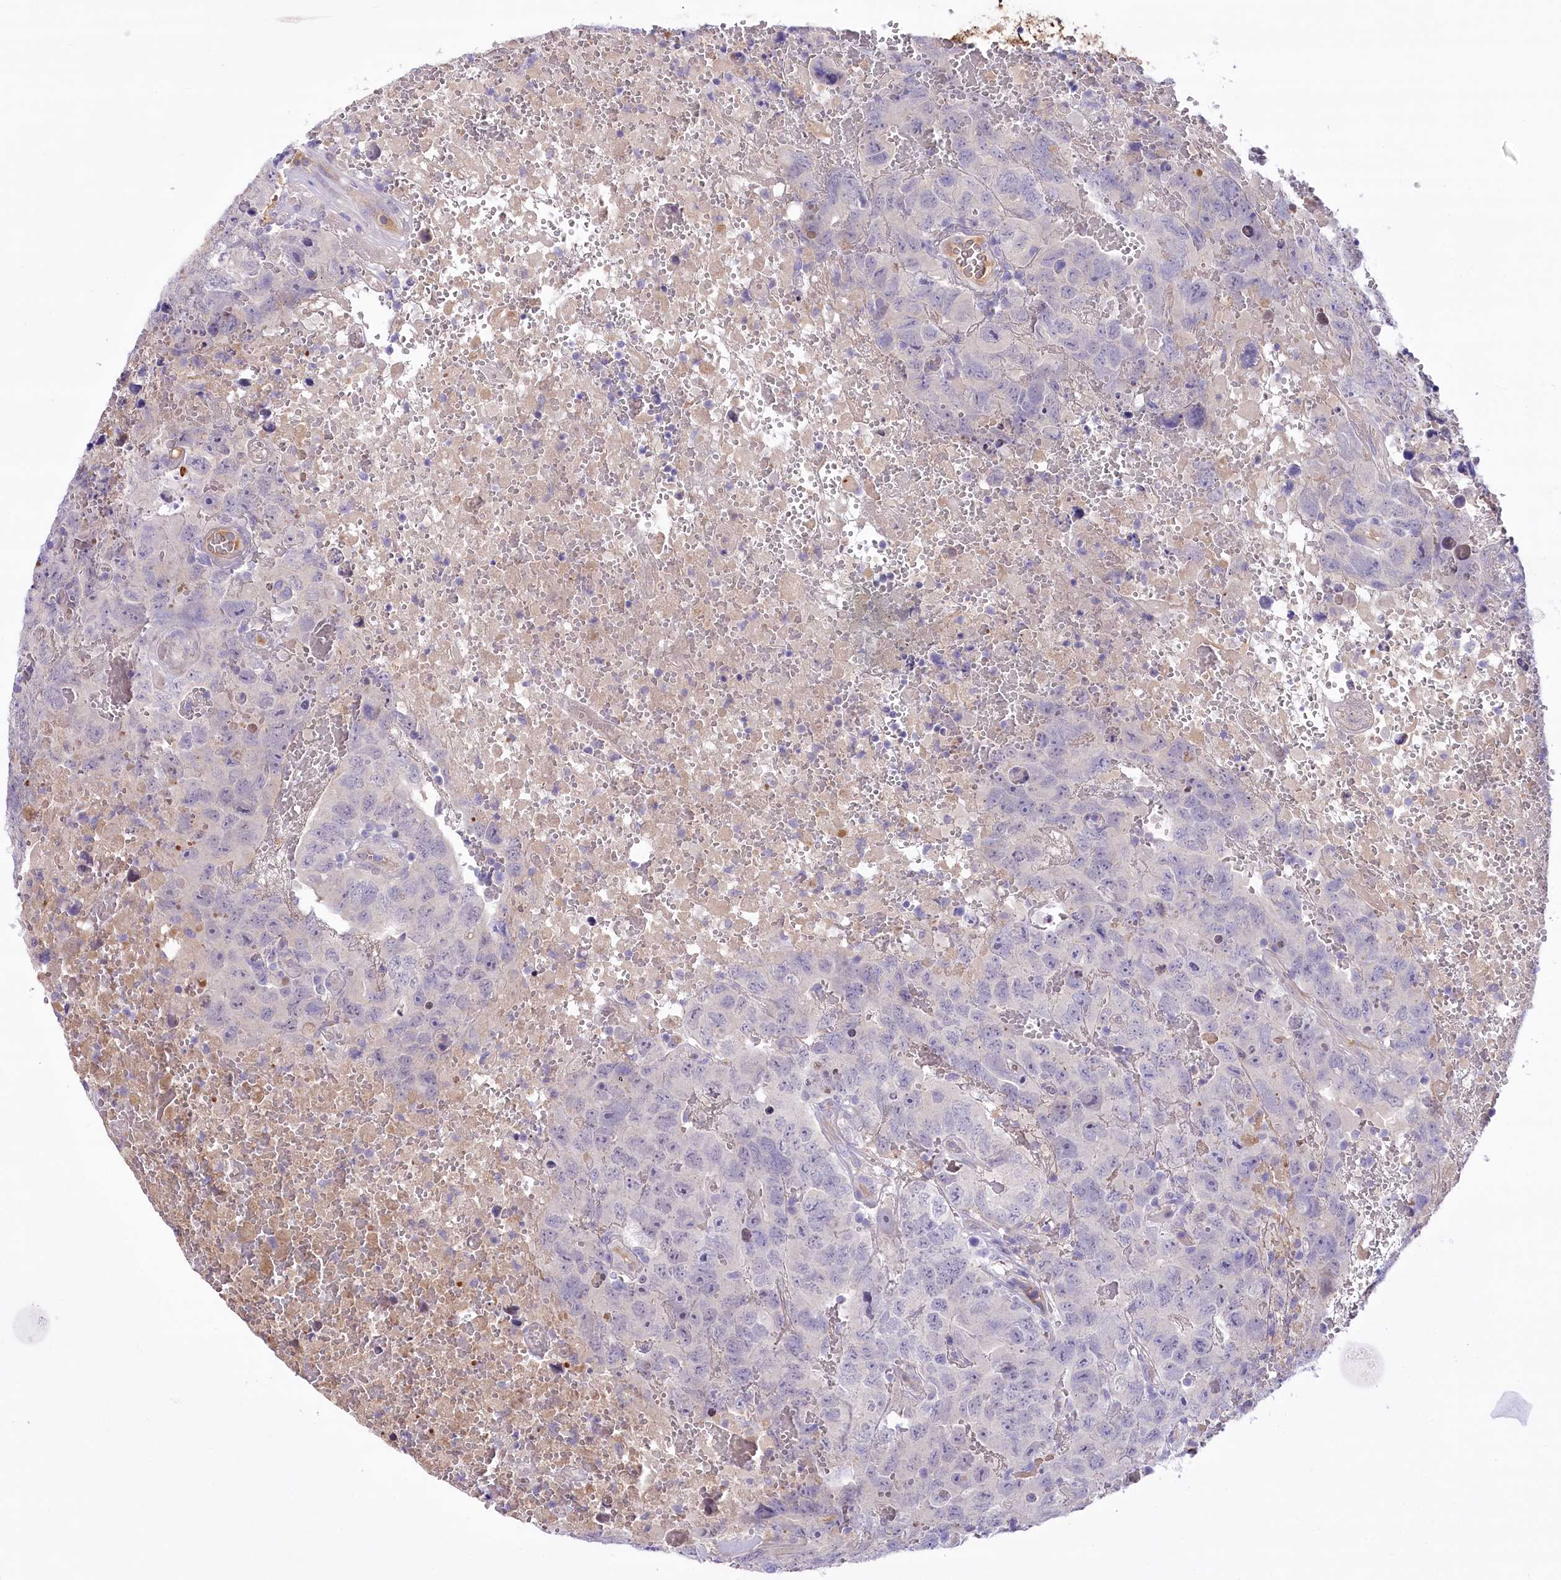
{"staining": {"intensity": "negative", "quantity": "none", "location": "none"}, "tissue": "testis cancer", "cell_type": "Tumor cells", "image_type": "cancer", "snomed": [{"axis": "morphology", "description": "Carcinoma, Embryonal, NOS"}, {"axis": "topography", "description": "Testis"}], "caption": "Immunohistochemistry micrograph of neoplastic tissue: human testis cancer stained with DAB (3,3'-diaminobenzidine) shows no significant protein positivity in tumor cells. Brightfield microscopy of IHC stained with DAB (brown) and hematoxylin (blue), captured at high magnification.", "gene": "CEP164", "patient": {"sex": "male", "age": 45}}